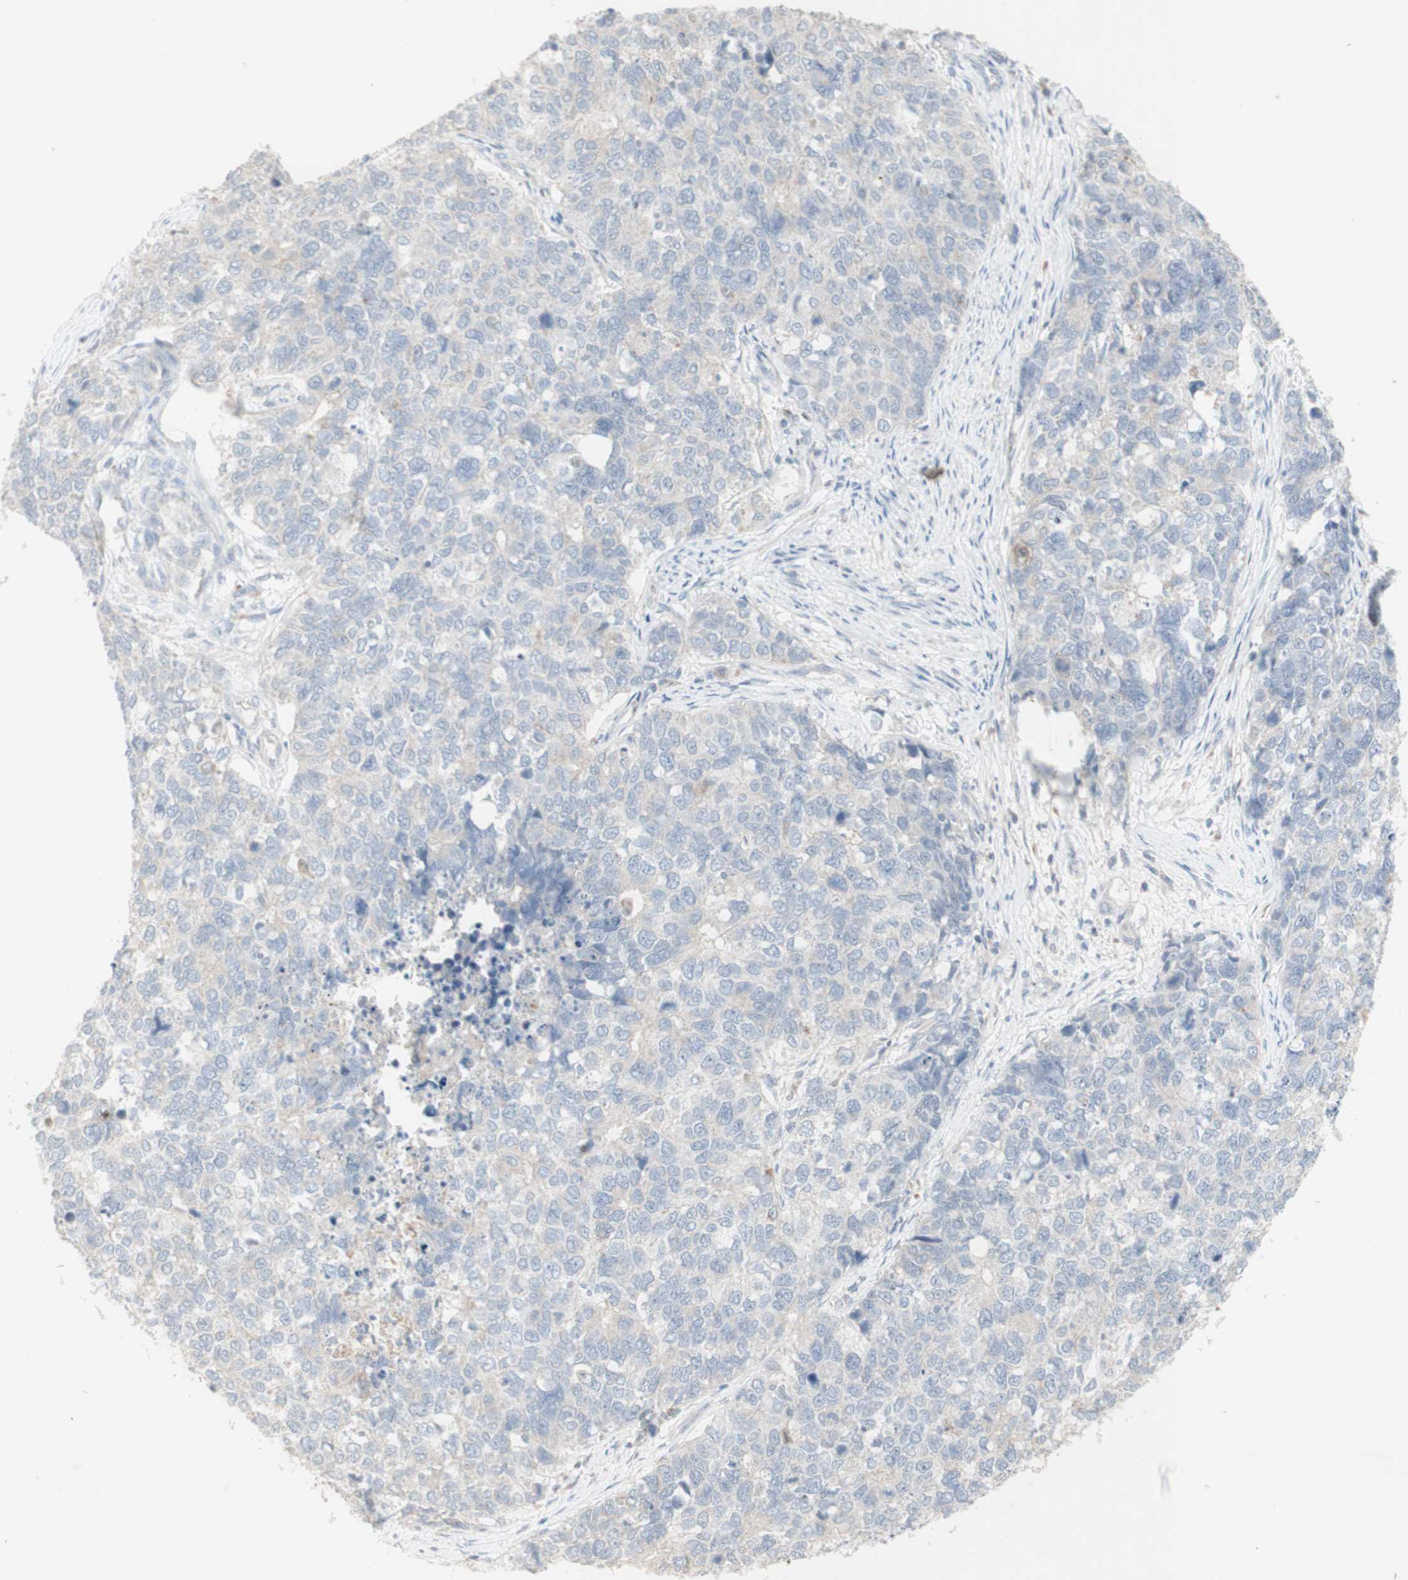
{"staining": {"intensity": "negative", "quantity": "none", "location": "none"}, "tissue": "cervical cancer", "cell_type": "Tumor cells", "image_type": "cancer", "snomed": [{"axis": "morphology", "description": "Squamous cell carcinoma, NOS"}, {"axis": "topography", "description": "Cervix"}], "caption": "There is no significant staining in tumor cells of squamous cell carcinoma (cervical).", "gene": "ATP6V1B1", "patient": {"sex": "female", "age": 63}}